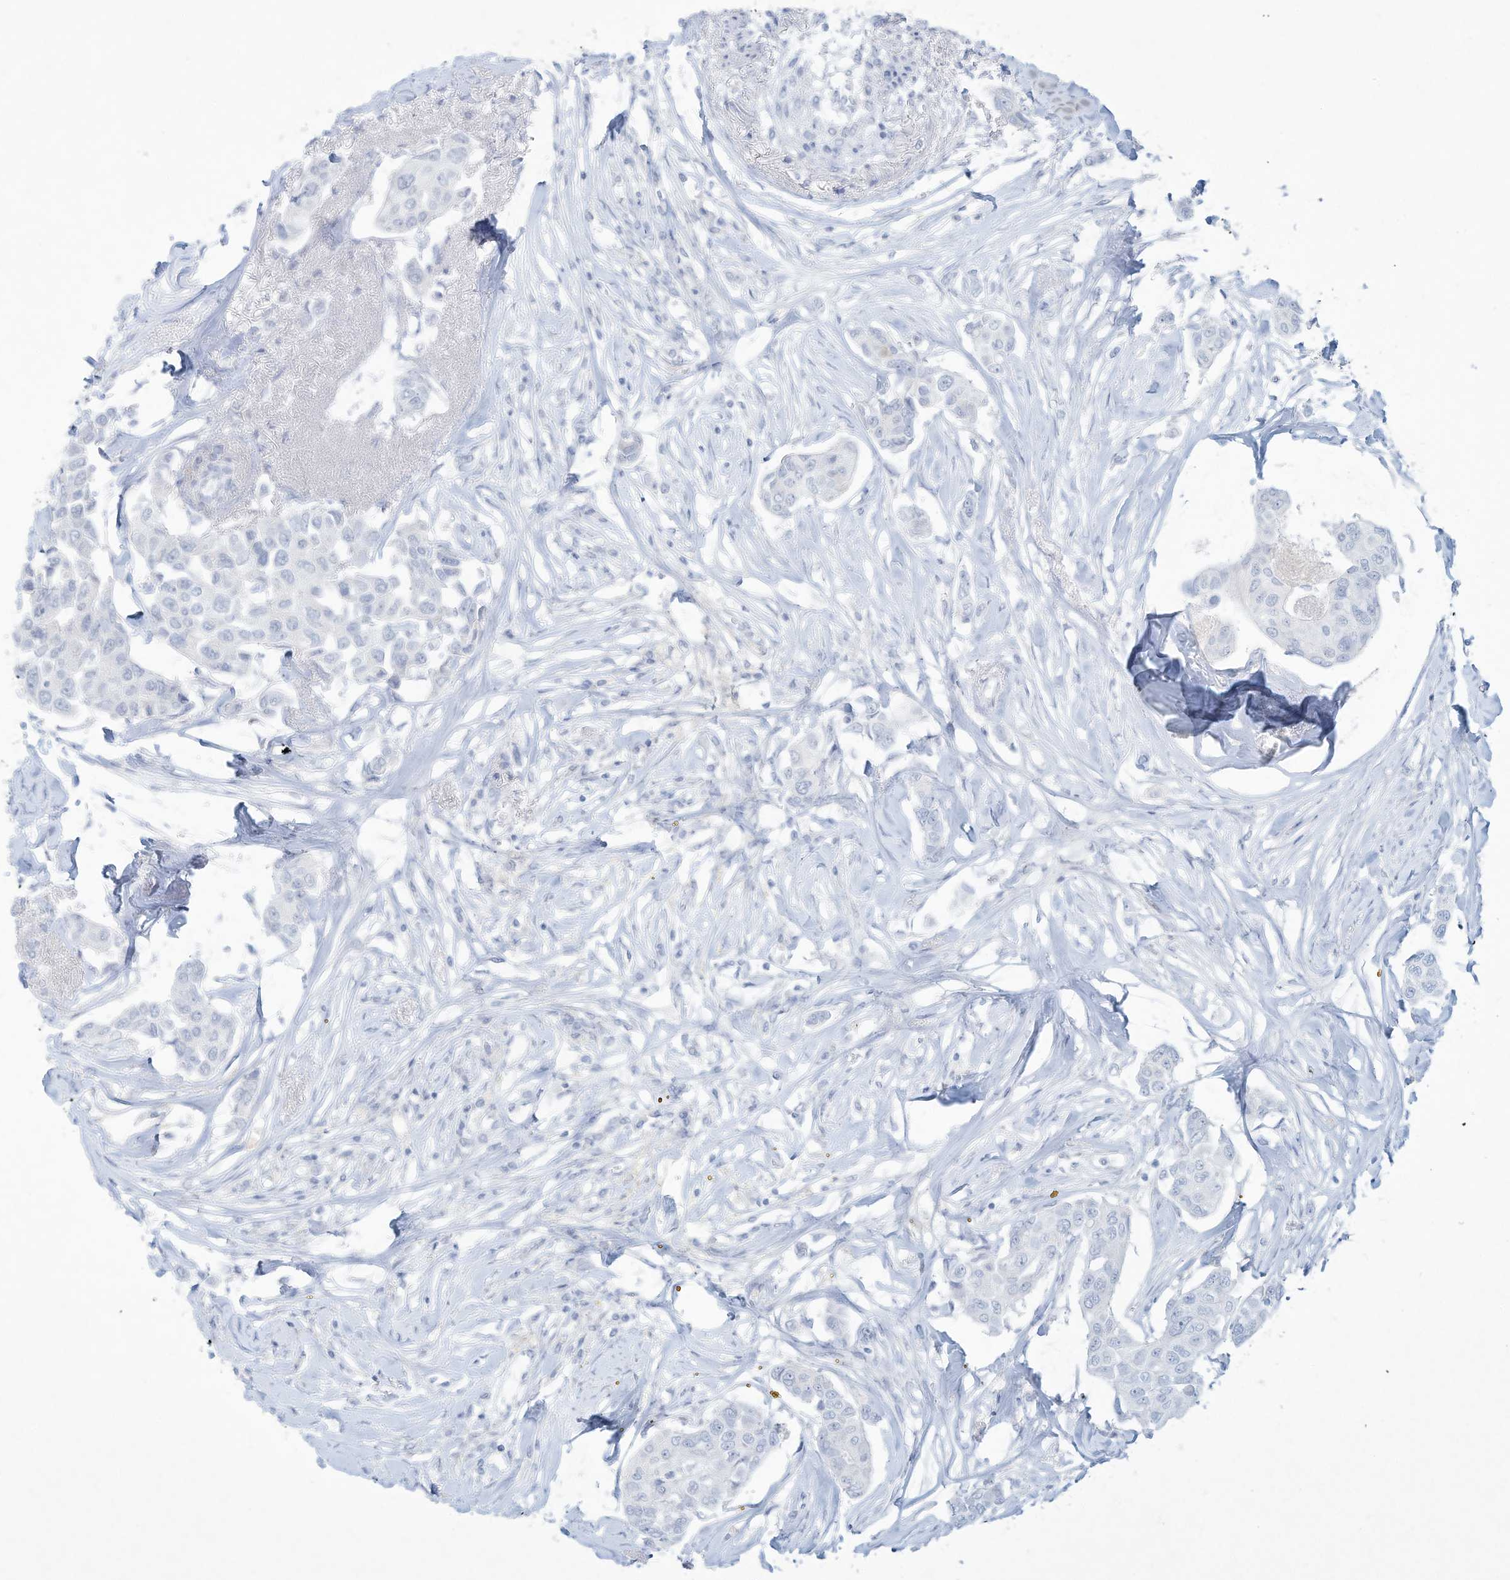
{"staining": {"intensity": "negative", "quantity": "none", "location": "none"}, "tissue": "breast cancer", "cell_type": "Tumor cells", "image_type": "cancer", "snomed": [{"axis": "morphology", "description": "Duct carcinoma"}, {"axis": "topography", "description": "Breast"}], "caption": "Immunohistochemistry of breast cancer (invasive ductal carcinoma) shows no expression in tumor cells. (DAB immunohistochemistry visualized using brightfield microscopy, high magnification).", "gene": "PAX6", "patient": {"sex": "female", "age": 80}}